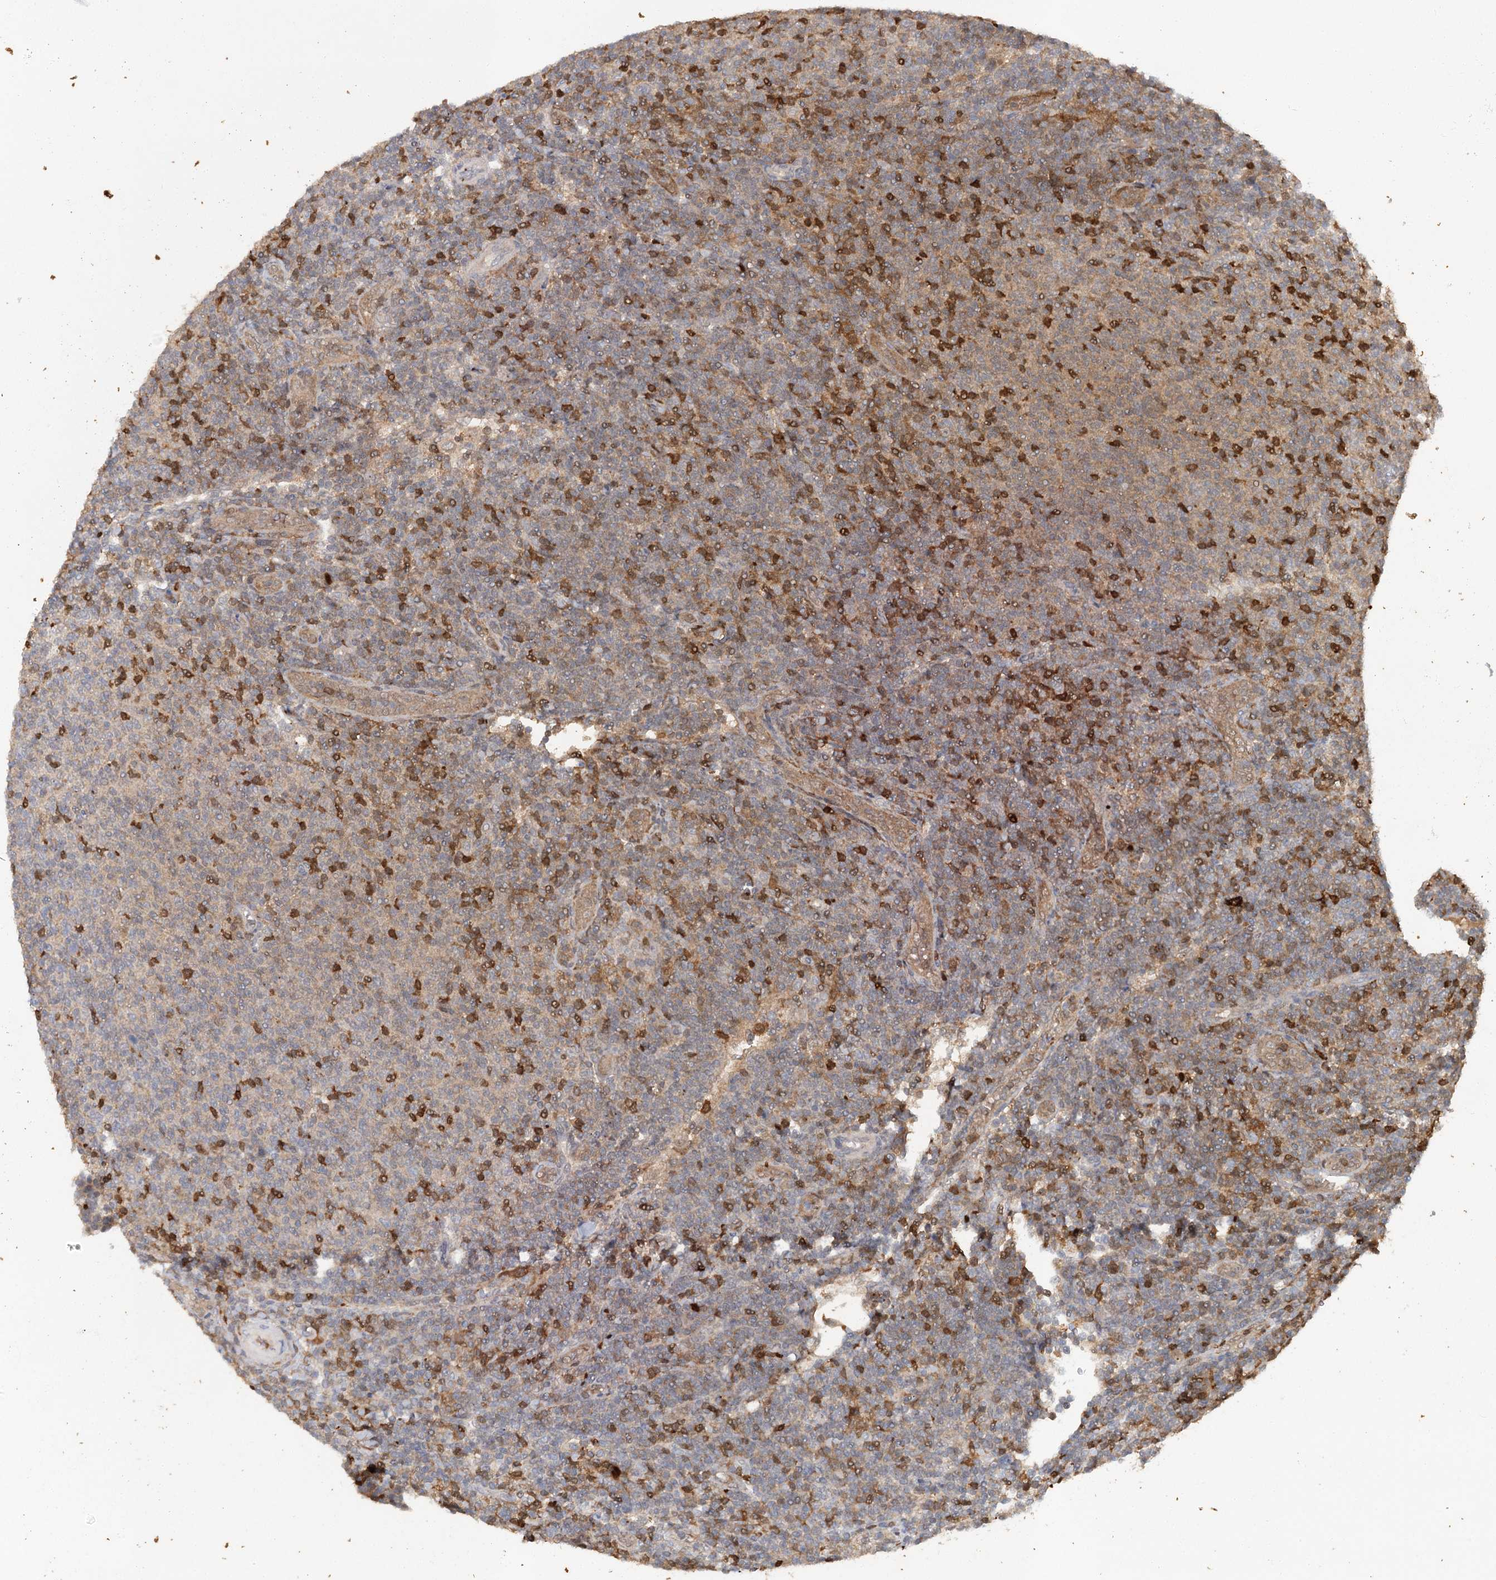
{"staining": {"intensity": "moderate", "quantity": "25%-75%", "location": "cytoplasmic/membranous"}, "tissue": "lymphoma", "cell_type": "Tumor cells", "image_type": "cancer", "snomed": [{"axis": "morphology", "description": "Malignant lymphoma, non-Hodgkin's type, Low grade"}, {"axis": "topography", "description": "Lymph node"}], "caption": "Protein staining demonstrates moderate cytoplasmic/membranous expression in approximately 25%-75% of tumor cells in lymphoma.", "gene": "SLC41A2", "patient": {"sex": "male", "age": 66}}